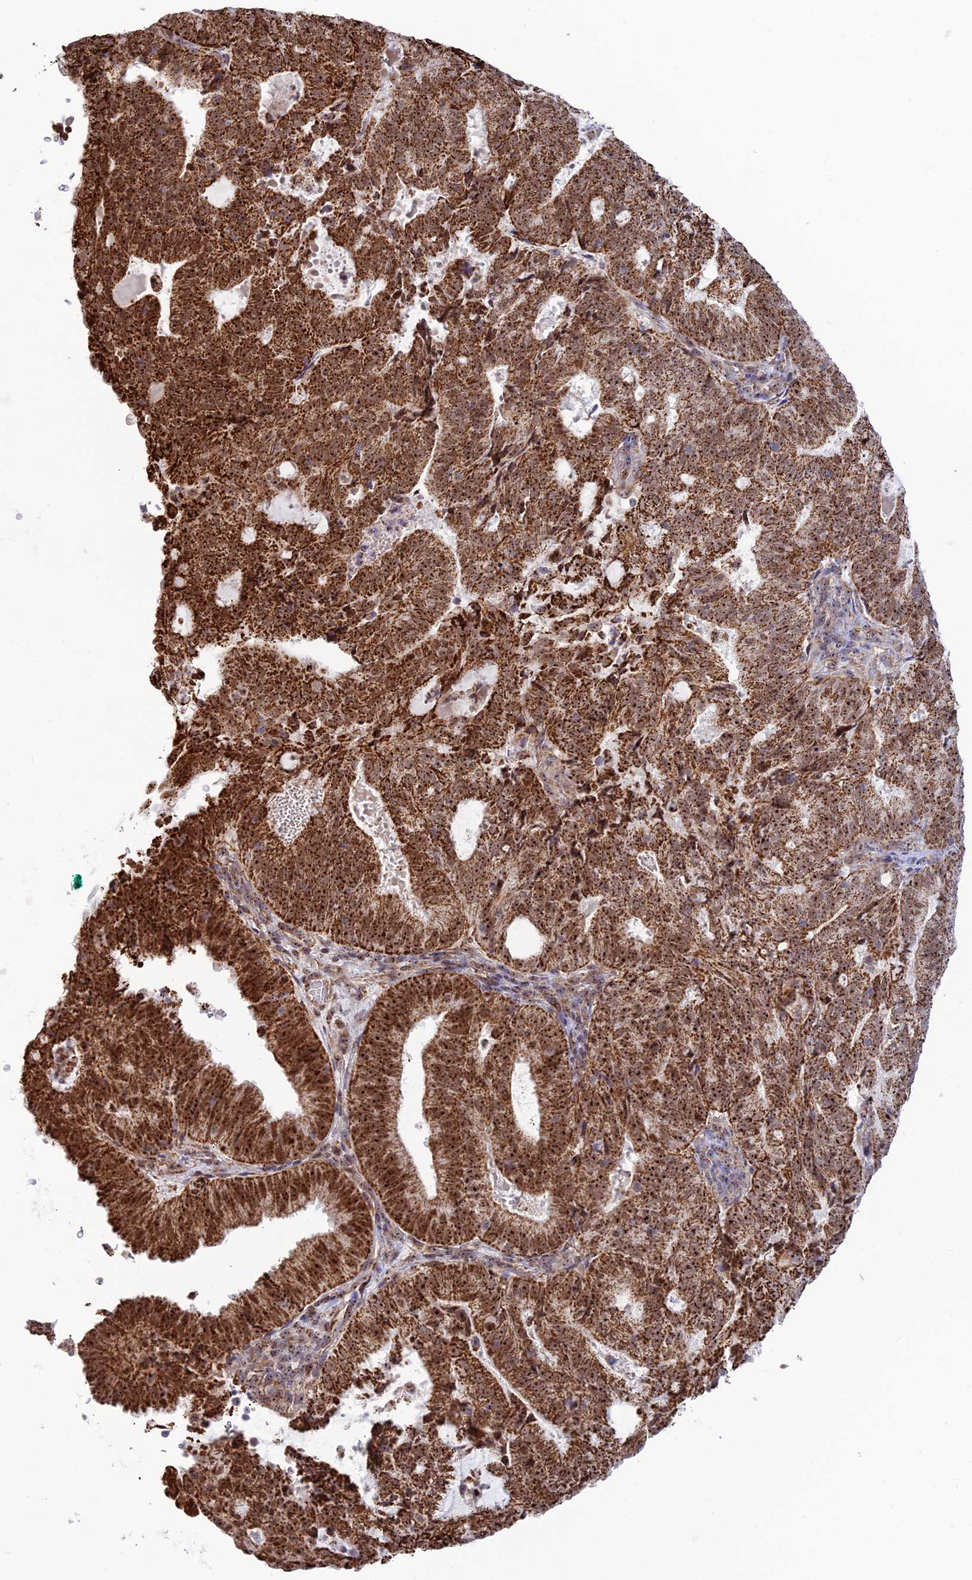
{"staining": {"intensity": "strong", "quantity": ">75%", "location": "cytoplasmic/membranous,nuclear"}, "tissue": "endometrial cancer", "cell_type": "Tumor cells", "image_type": "cancer", "snomed": [{"axis": "morphology", "description": "Adenocarcinoma, NOS"}, {"axis": "topography", "description": "Endometrium"}], "caption": "An IHC image of neoplastic tissue is shown. Protein staining in brown highlights strong cytoplasmic/membranous and nuclear positivity in endometrial adenocarcinoma within tumor cells.", "gene": "POLR1G", "patient": {"sex": "female", "age": 70}}